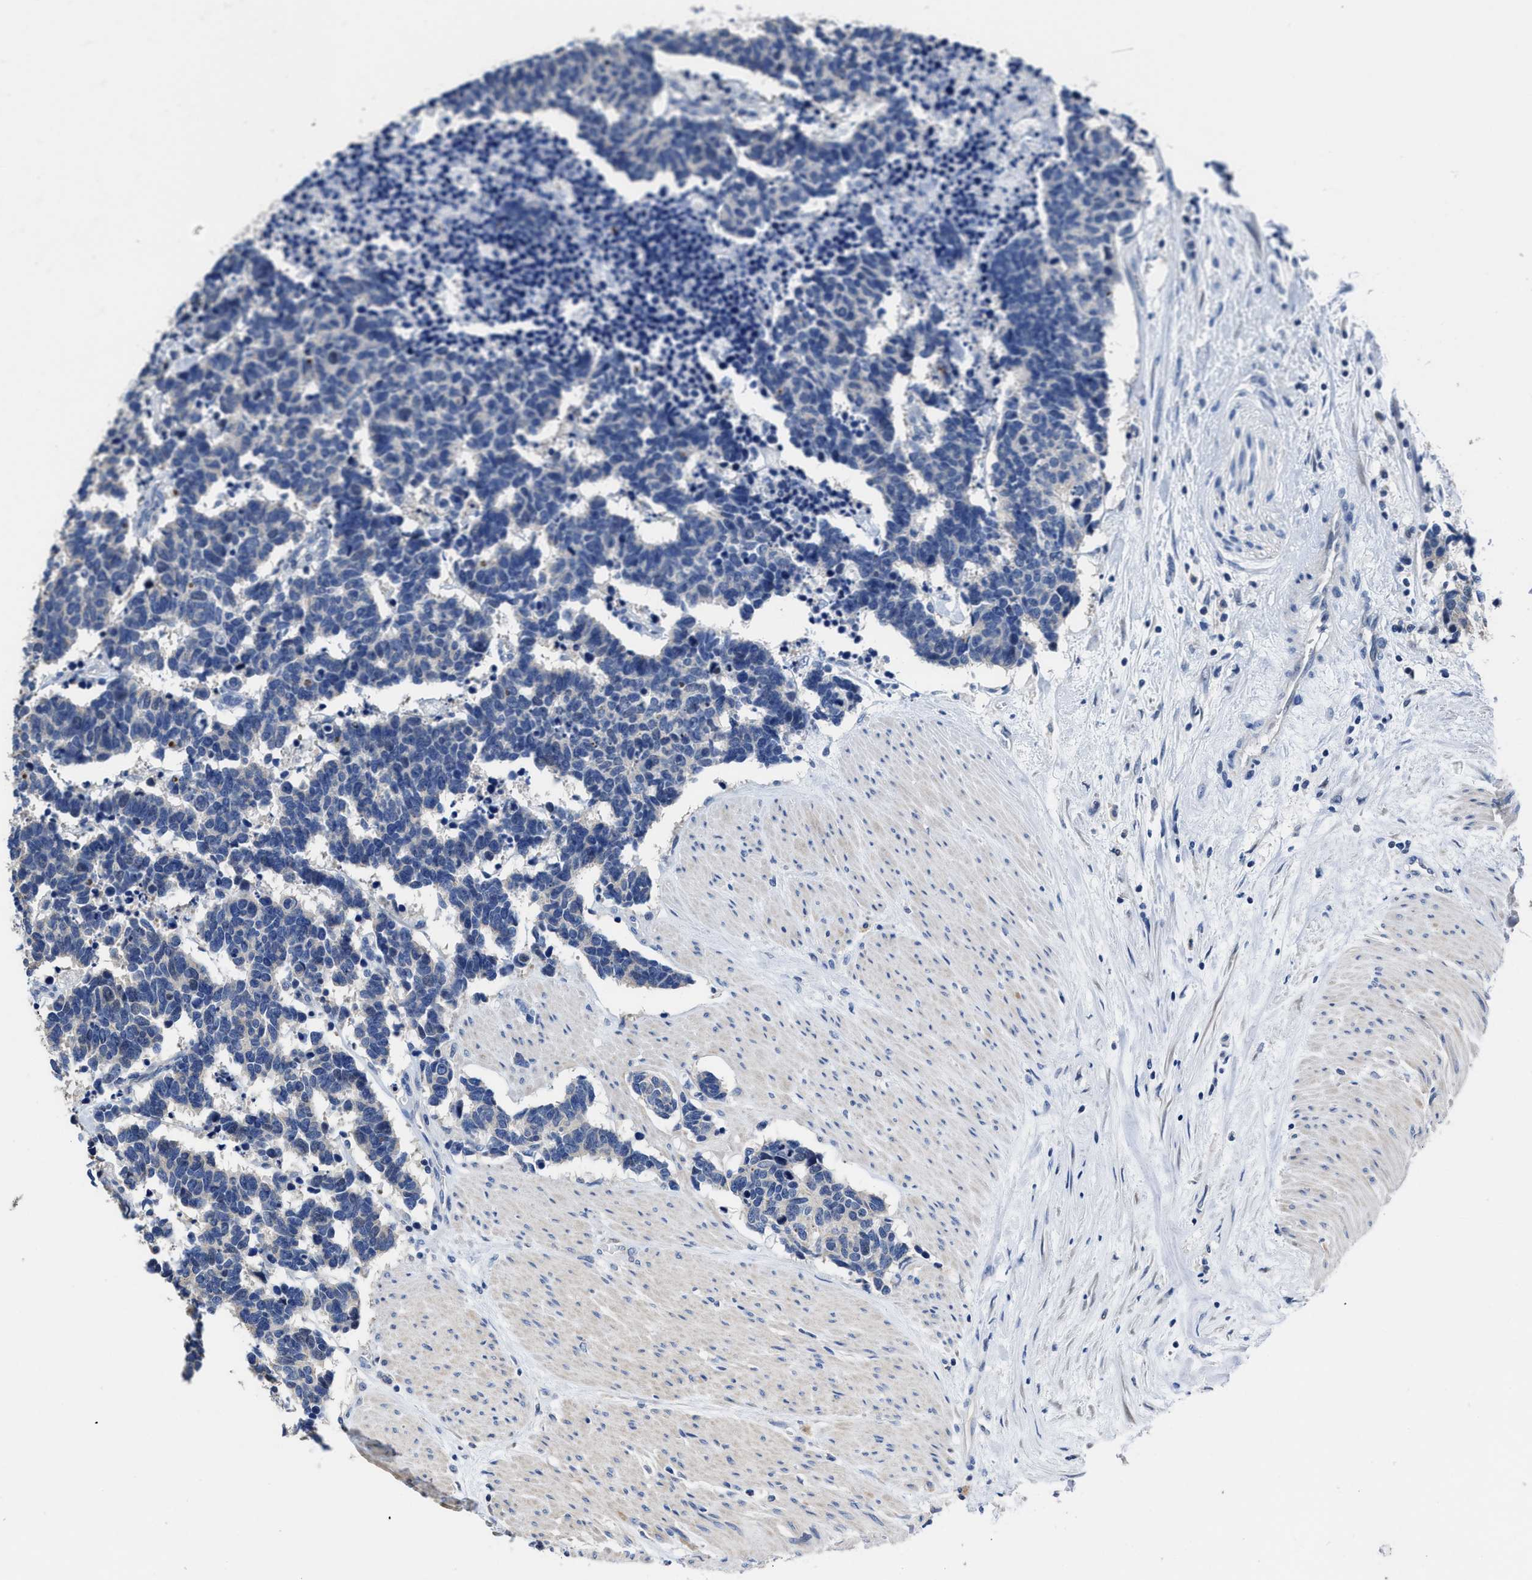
{"staining": {"intensity": "negative", "quantity": "none", "location": "none"}, "tissue": "carcinoid", "cell_type": "Tumor cells", "image_type": "cancer", "snomed": [{"axis": "morphology", "description": "Carcinoma, NOS"}, {"axis": "morphology", "description": "Carcinoid, malignant, NOS"}, {"axis": "topography", "description": "Urinary bladder"}], "caption": "The IHC photomicrograph has no significant staining in tumor cells of carcinoid tissue.", "gene": "HOOK1", "patient": {"sex": "male", "age": 57}}